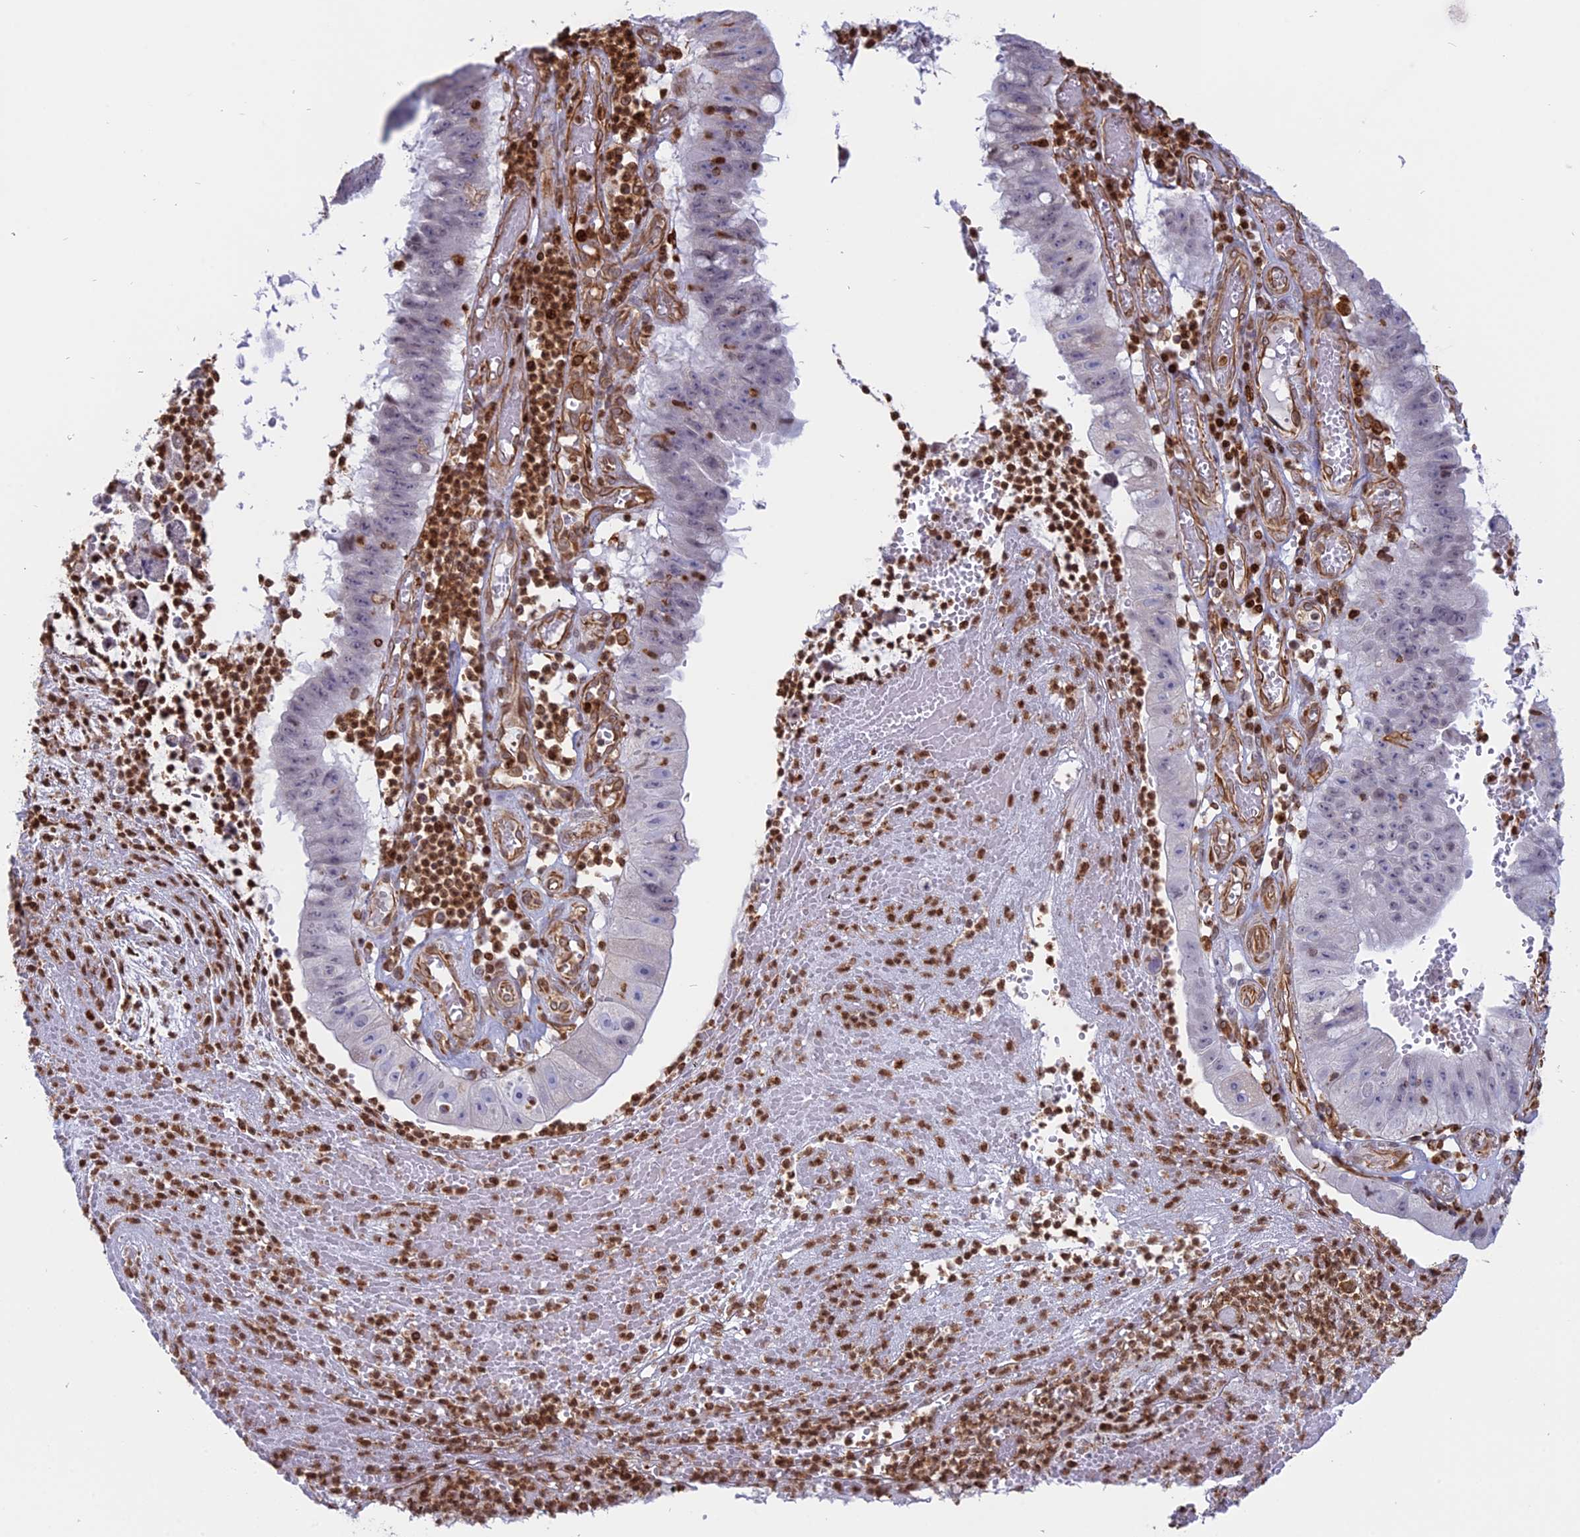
{"staining": {"intensity": "negative", "quantity": "none", "location": "none"}, "tissue": "stomach cancer", "cell_type": "Tumor cells", "image_type": "cancer", "snomed": [{"axis": "morphology", "description": "Adenocarcinoma, NOS"}, {"axis": "topography", "description": "Stomach"}], "caption": "The immunohistochemistry (IHC) histopathology image has no significant staining in tumor cells of stomach adenocarcinoma tissue.", "gene": "APOBR", "patient": {"sex": "male", "age": 59}}